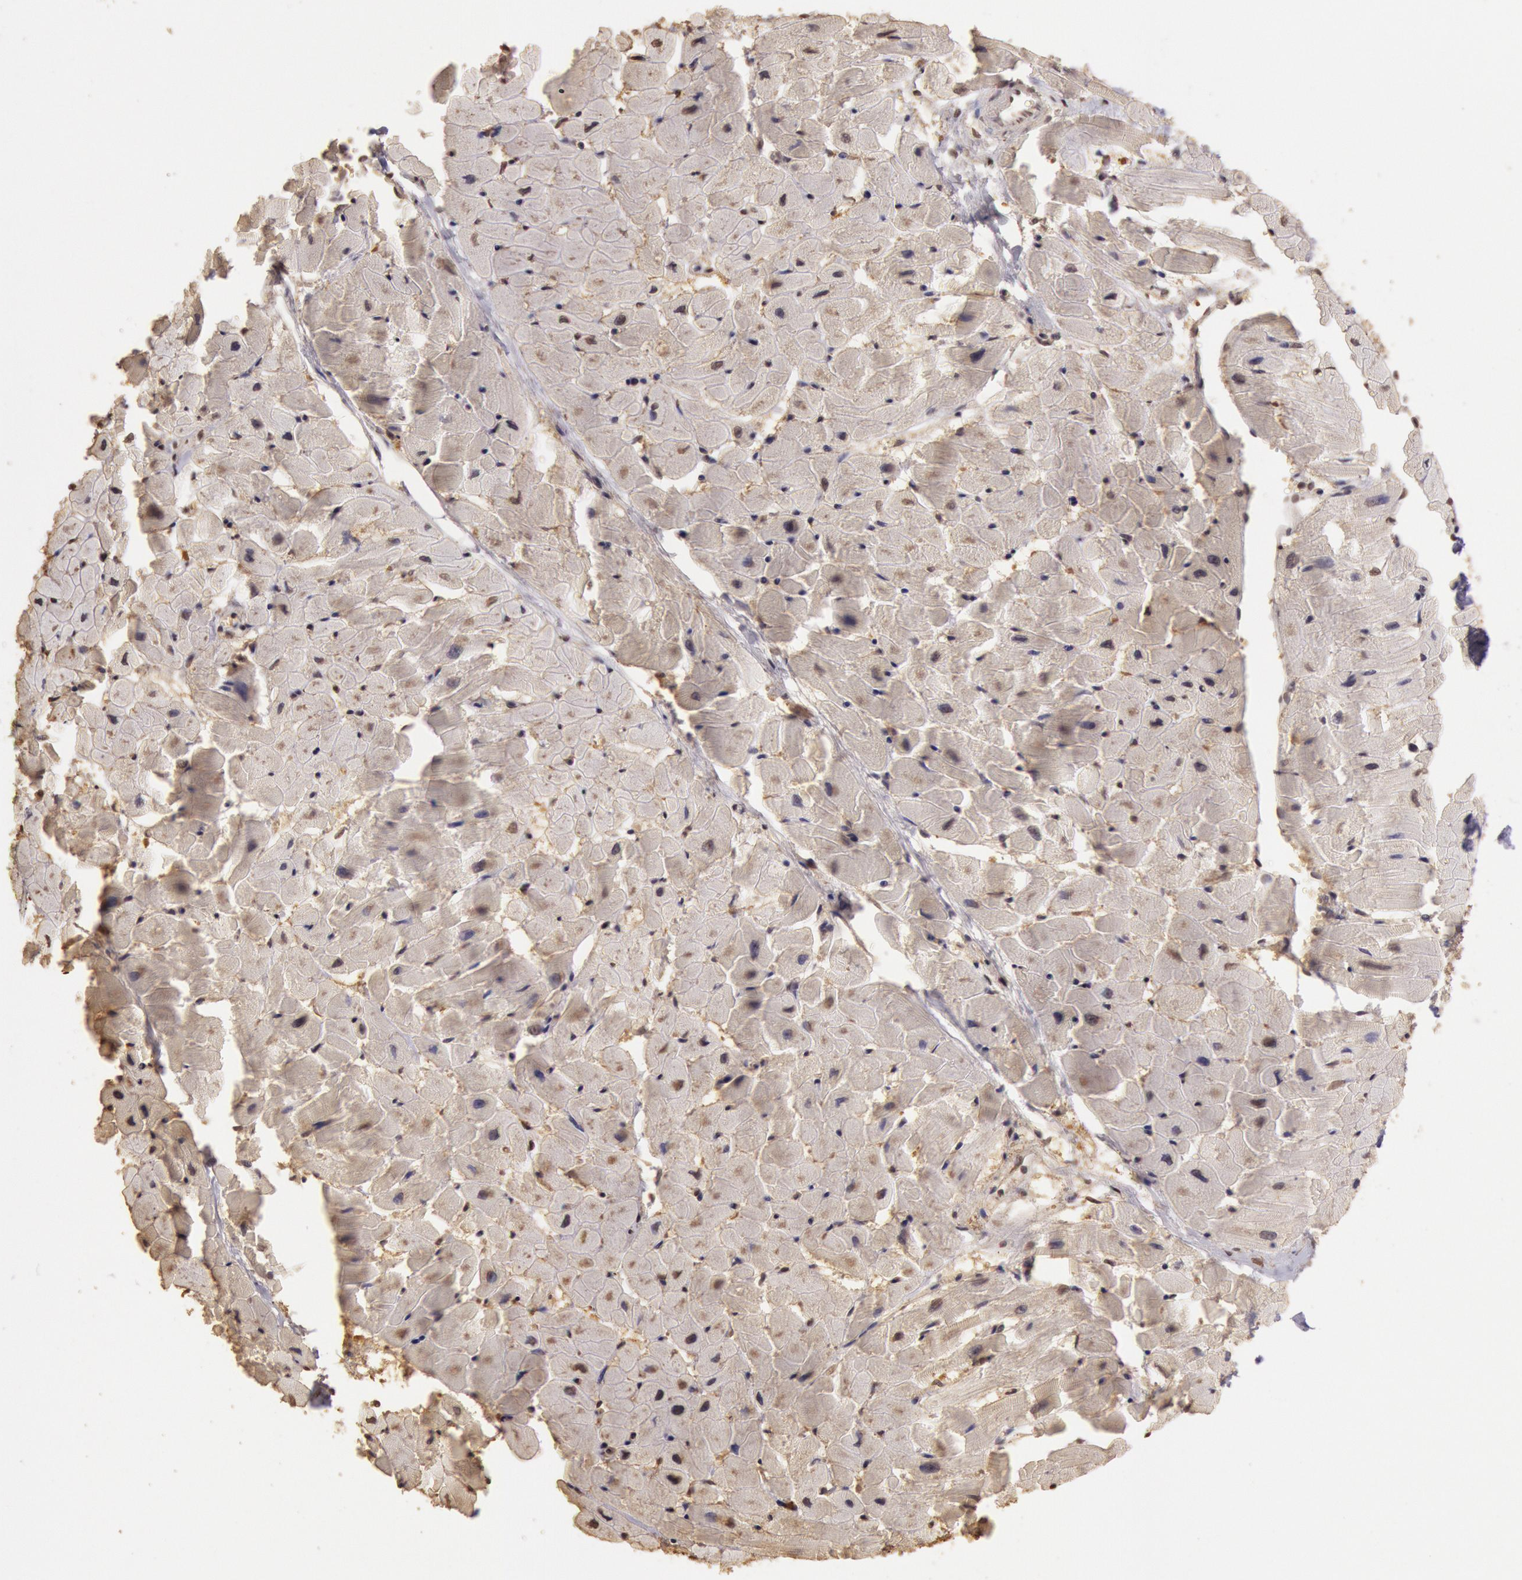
{"staining": {"intensity": "weak", "quantity": "<25%", "location": "nuclear"}, "tissue": "heart muscle", "cell_type": "Cardiomyocytes", "image_type": "normal", "snomed": [{"axis": "morphology", "description": "Normal tissue, NOS"}, {"axis": "topography", "description": "Heart"}], "caption": "Unremarkable heart muscle was stained to show a protein in brown. There is no significant positivity in cardiomyocytes. (DAB IHC visualized using brightfield microscopy, high magnification).", "gene": "SOD1", "patient": {"sex": "male", "age": 45}}